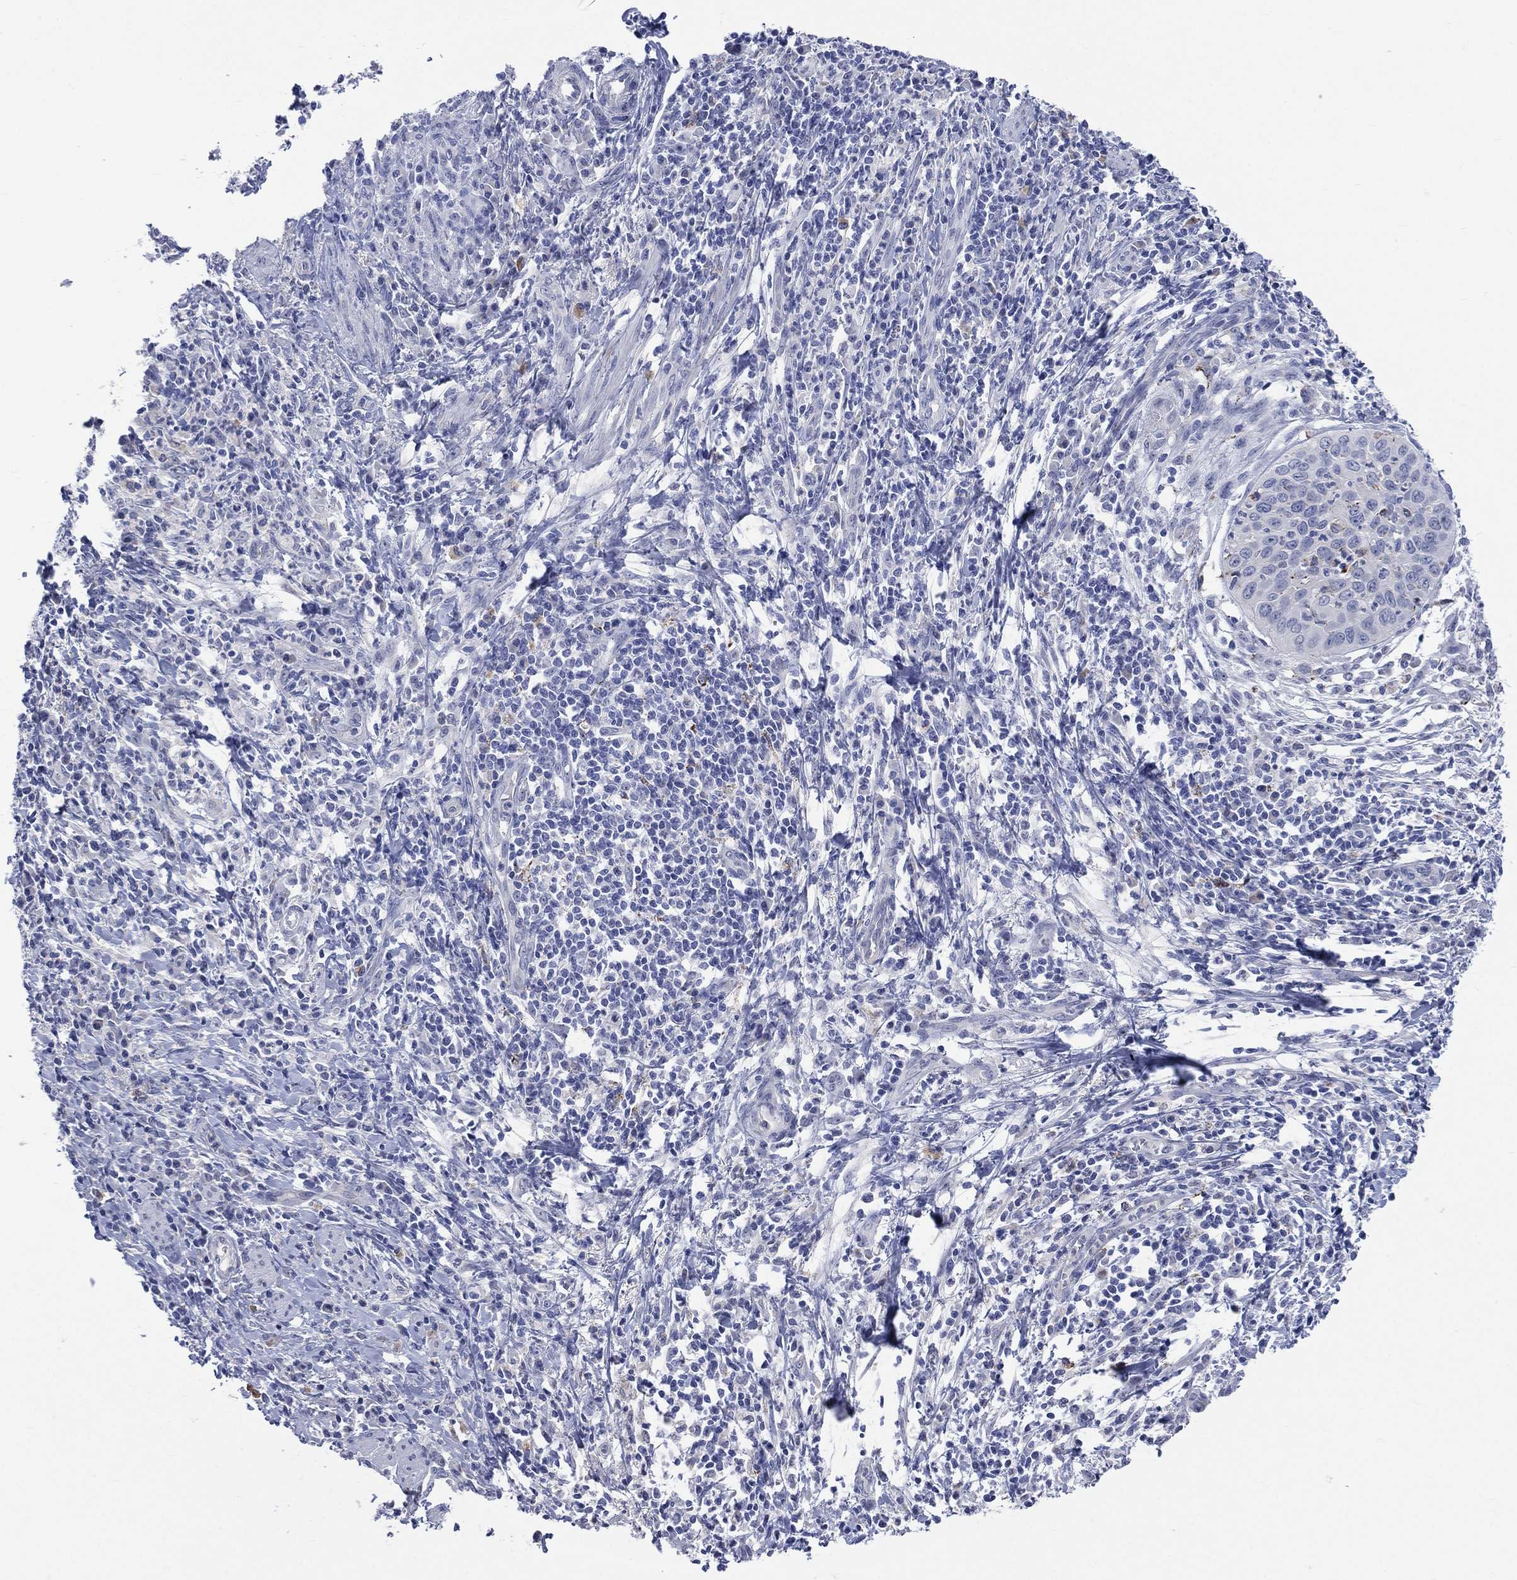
{"staining": {"intensity": "negative", "quantity": "none", "location": "none"}, "tissue": "cervical cancer", "cell_type": "Tumor cells", "image_type": "cancer", "snomed": [{"axis": "morphology", "description": "Squamous cell carcinoma, NOS"}, {"axis": "topography", "description": "Cervix"}], "caption": "The photomicrograph displays no significant positivity in tumor cells of squamous cell carcinoma (cervical).", "gene": "AKAP3", "patient": {"sex": "female", "age": 26}}